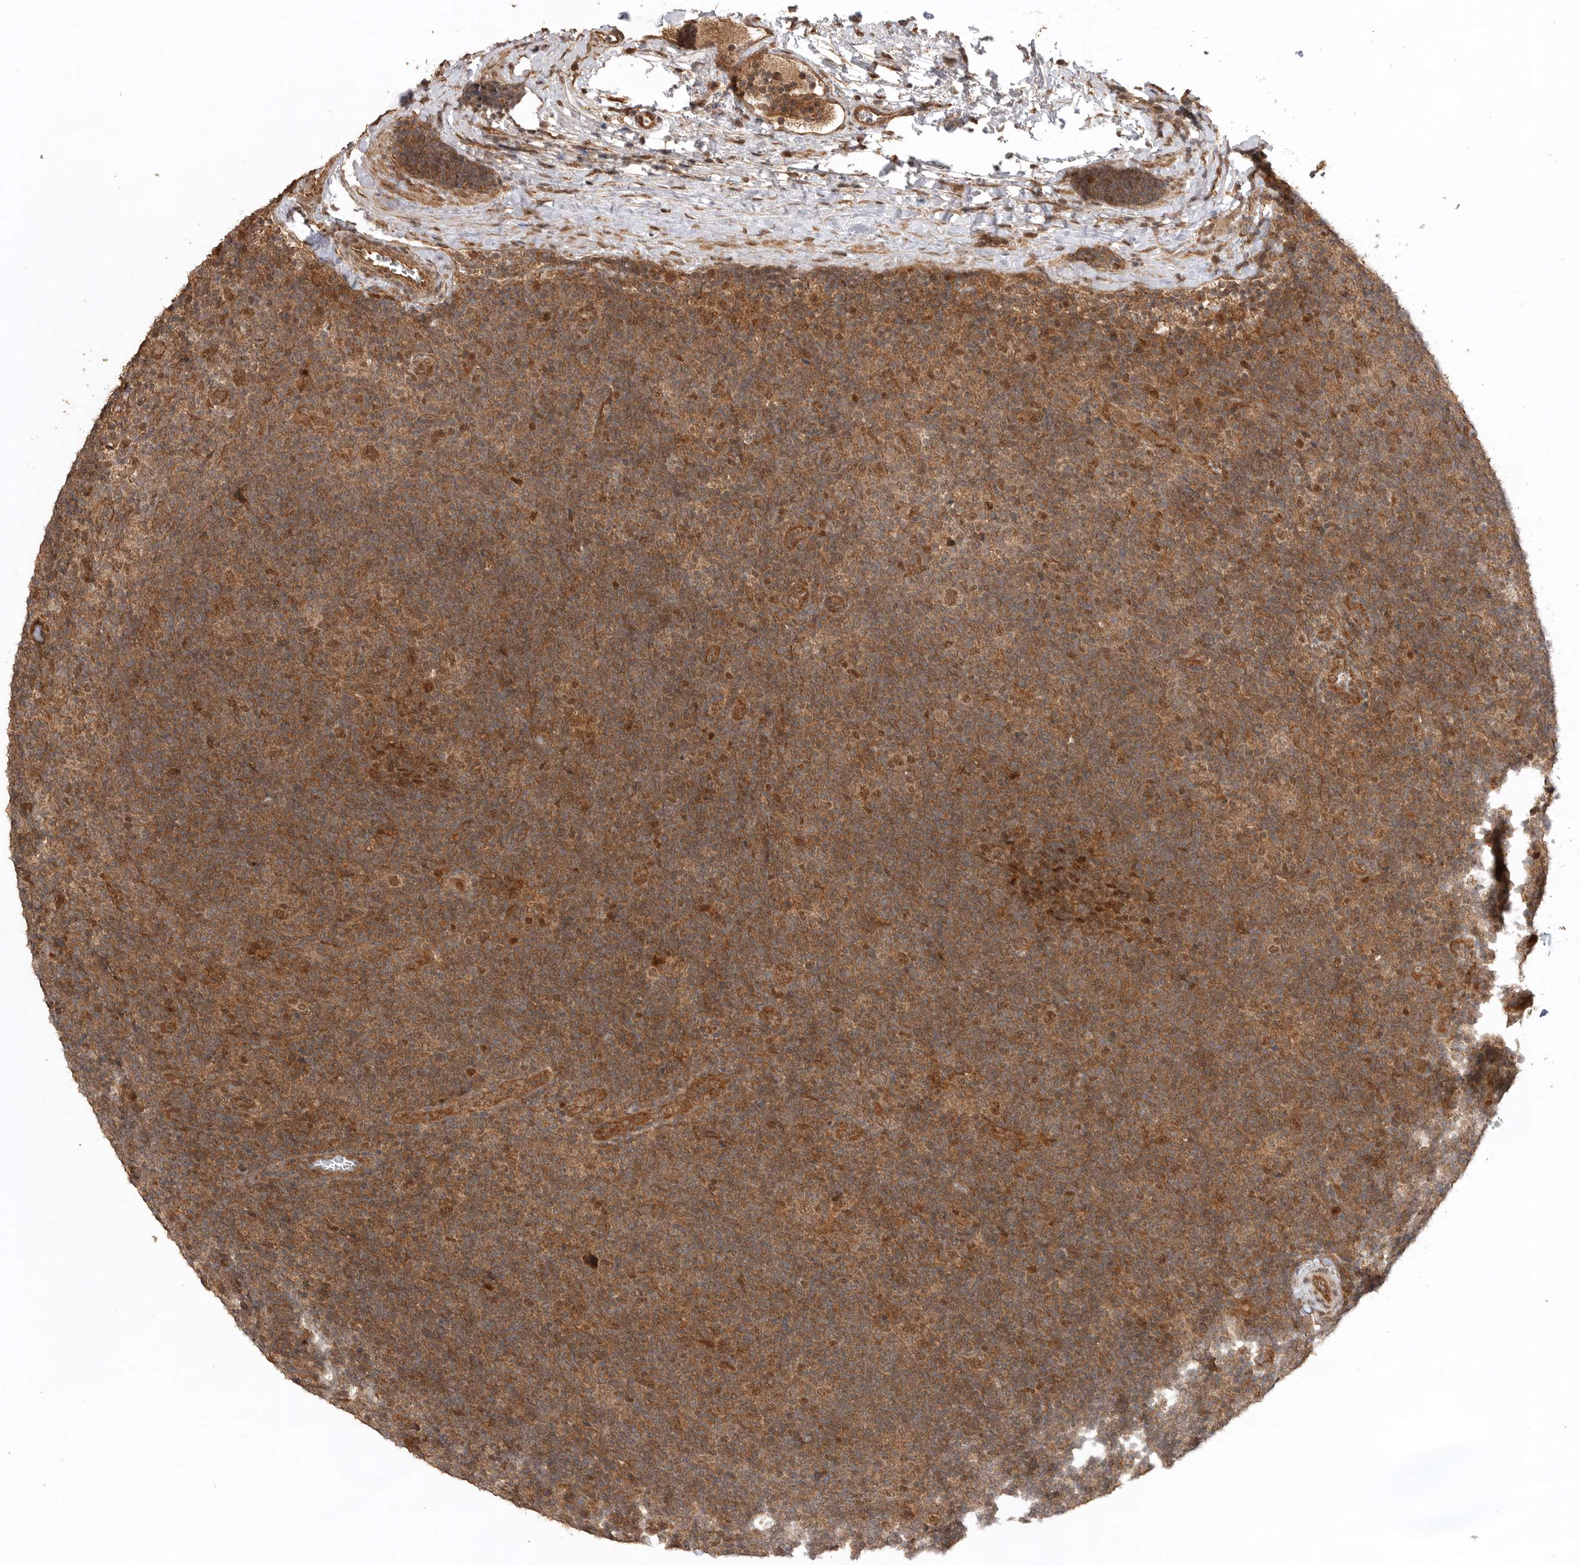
{"staining": {"intensity": "moderate", "quantity": ">75%", "location": "cytoplasmic/membranous,nuclear"}, "tissue": "lymphoma", "cell_type": "Tumor cells", "image_type": "cancer", "snomed": [{"axis": "morphology", "description": "Hodgkin's disease, NOS"}, {"axis": "topography", "description": "Lymph node"}], "caption": "A brown stain labels moderate cytoplasmic/membranous and nuclear staining of a protein in lymphoma tumor cells.", "gene": "BOC", "patient": {"sex": "female", "age": 57}}